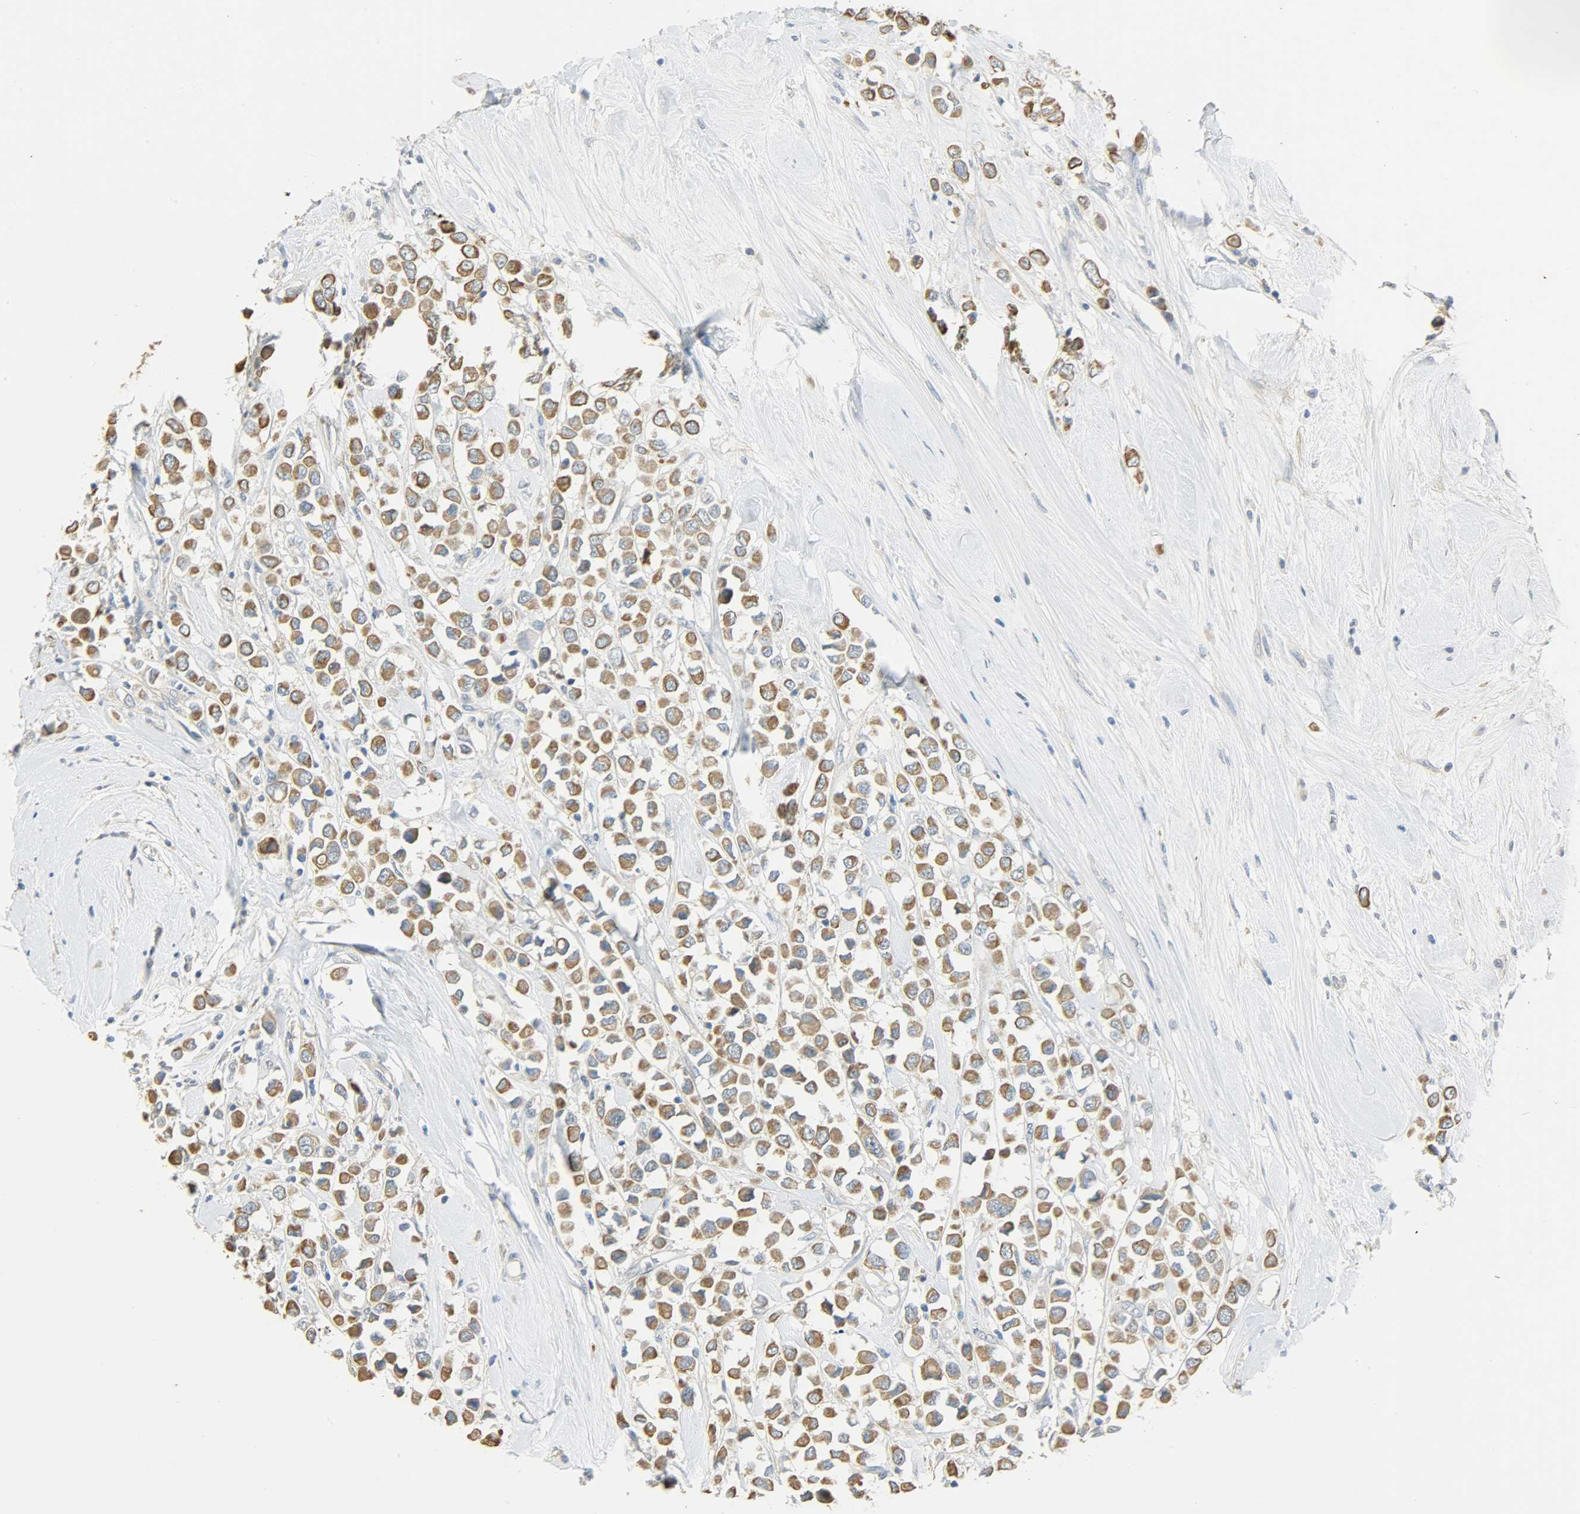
{"staining": {"intensity": "strong", "quantity": ">75%", "location": "cytoplasmic/membranous"}, "tissue": "breast cancer", "cell_type": "Tumor cells", "image_type": "cancer", "snomed": [{"axis": "morphology", "description": "Duct carcinoma"}, {"axis": "topography", "description": "Breast"}], "caption": "Protein staining of breast cancer tissue exhibits strong cytoplasmic/membranous positivity in approximately >75% of tumor cells. The staining is performed using DAB (3,3'-diaminobenzidine) brown chromogen to label protein expression. The nuclei are counter-stained blue using hematoxylin.", "gene": "USP13", "patient": {"sex": "female", "age": 61}}